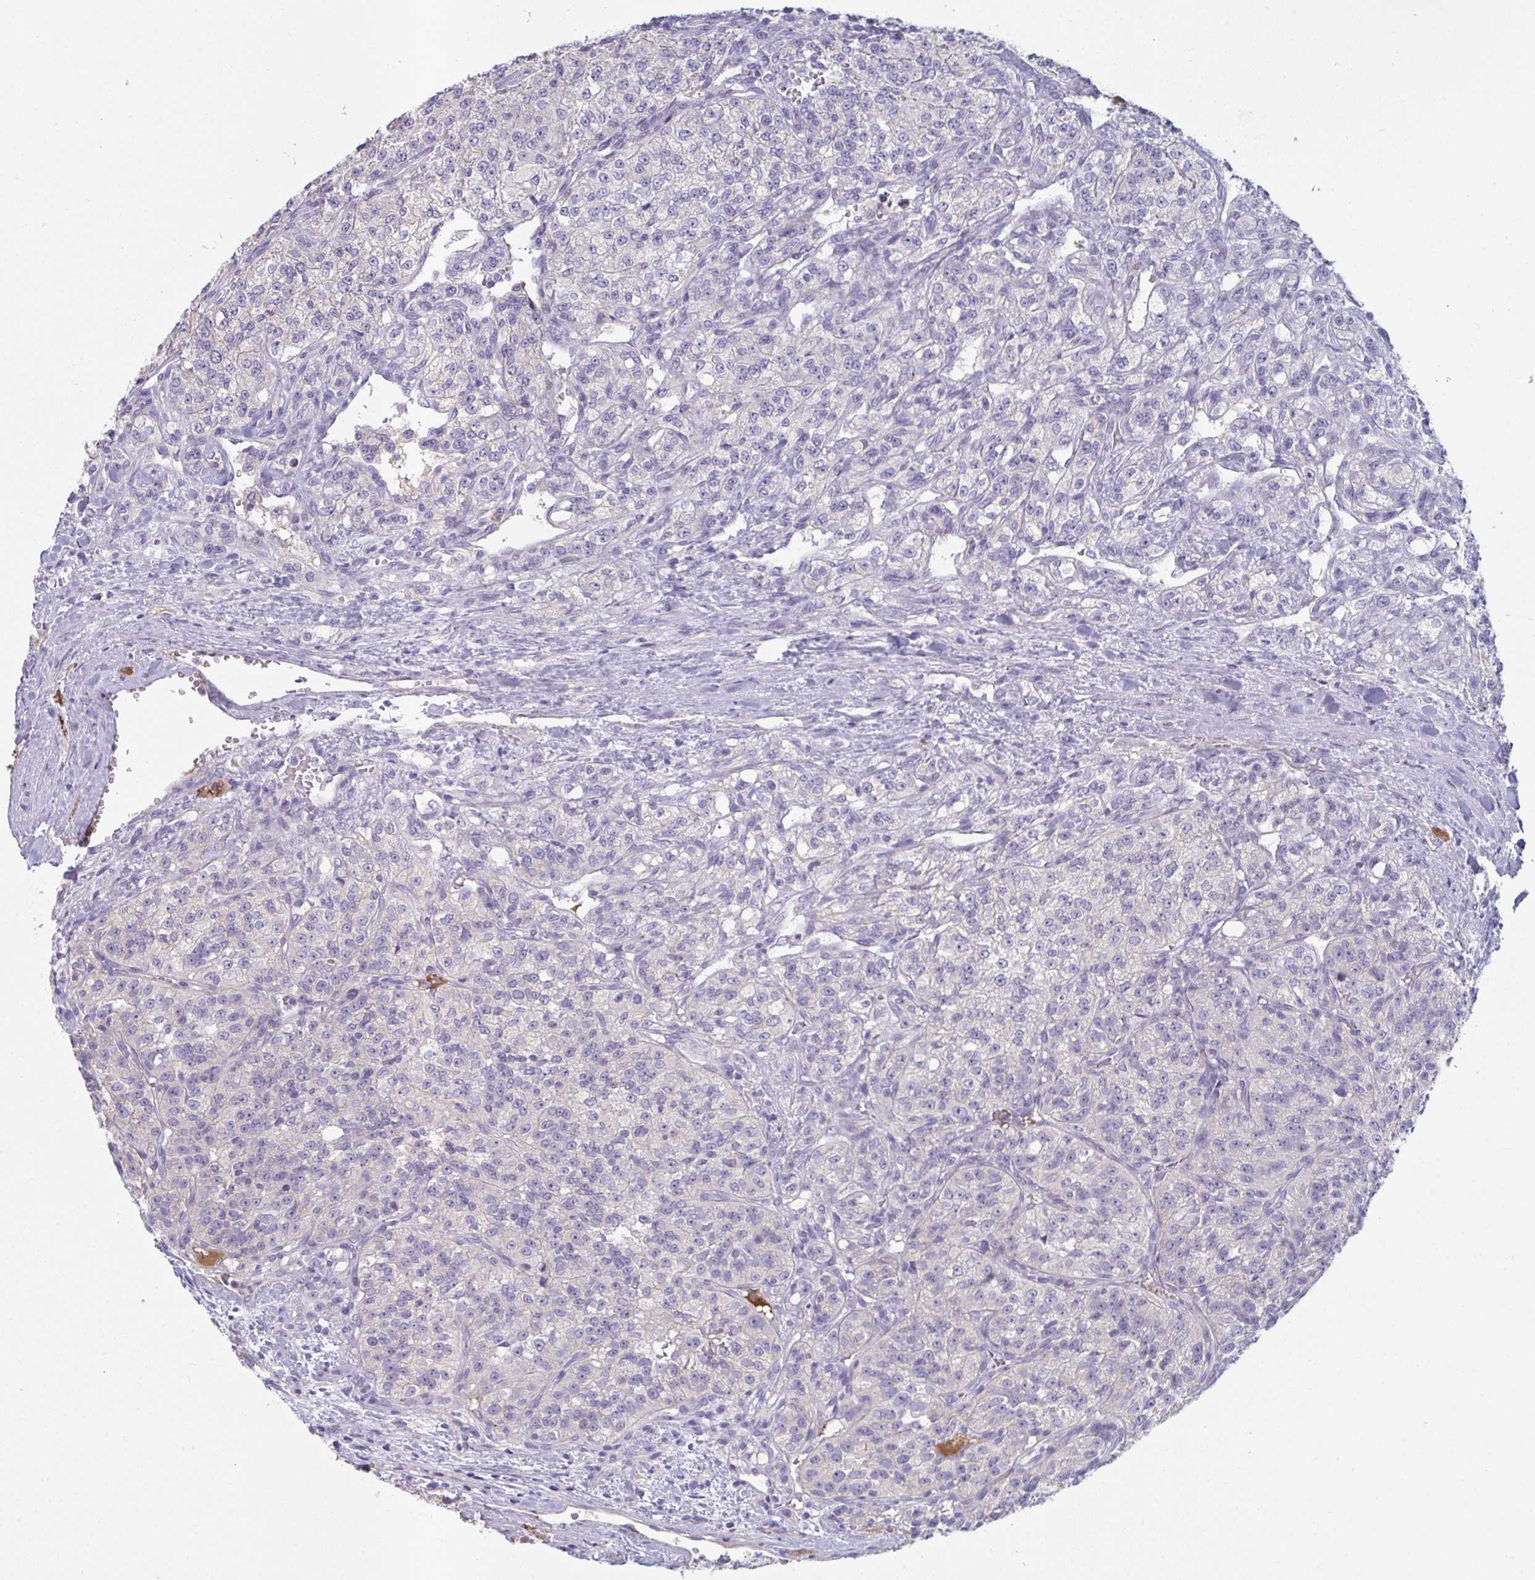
{"staining": {"intensity": "negative", "quantity": "none", "location": "none"}, "tissue": "renal cancer", "cell_type": "Tumor cells", "image_type": "cancer", "snomed": [{"axis": "morphology", "description": "Adenocarcinoma, NOS"}, {"axis": "topography", "description": "Kidney"}], "caption": "Histopathology image shows no protein expression in tumor cells of renal cancer (adenocarcinoma) tissue.", "gene": "HGFAC", "patient": {"sex": "female", "age": 63}}